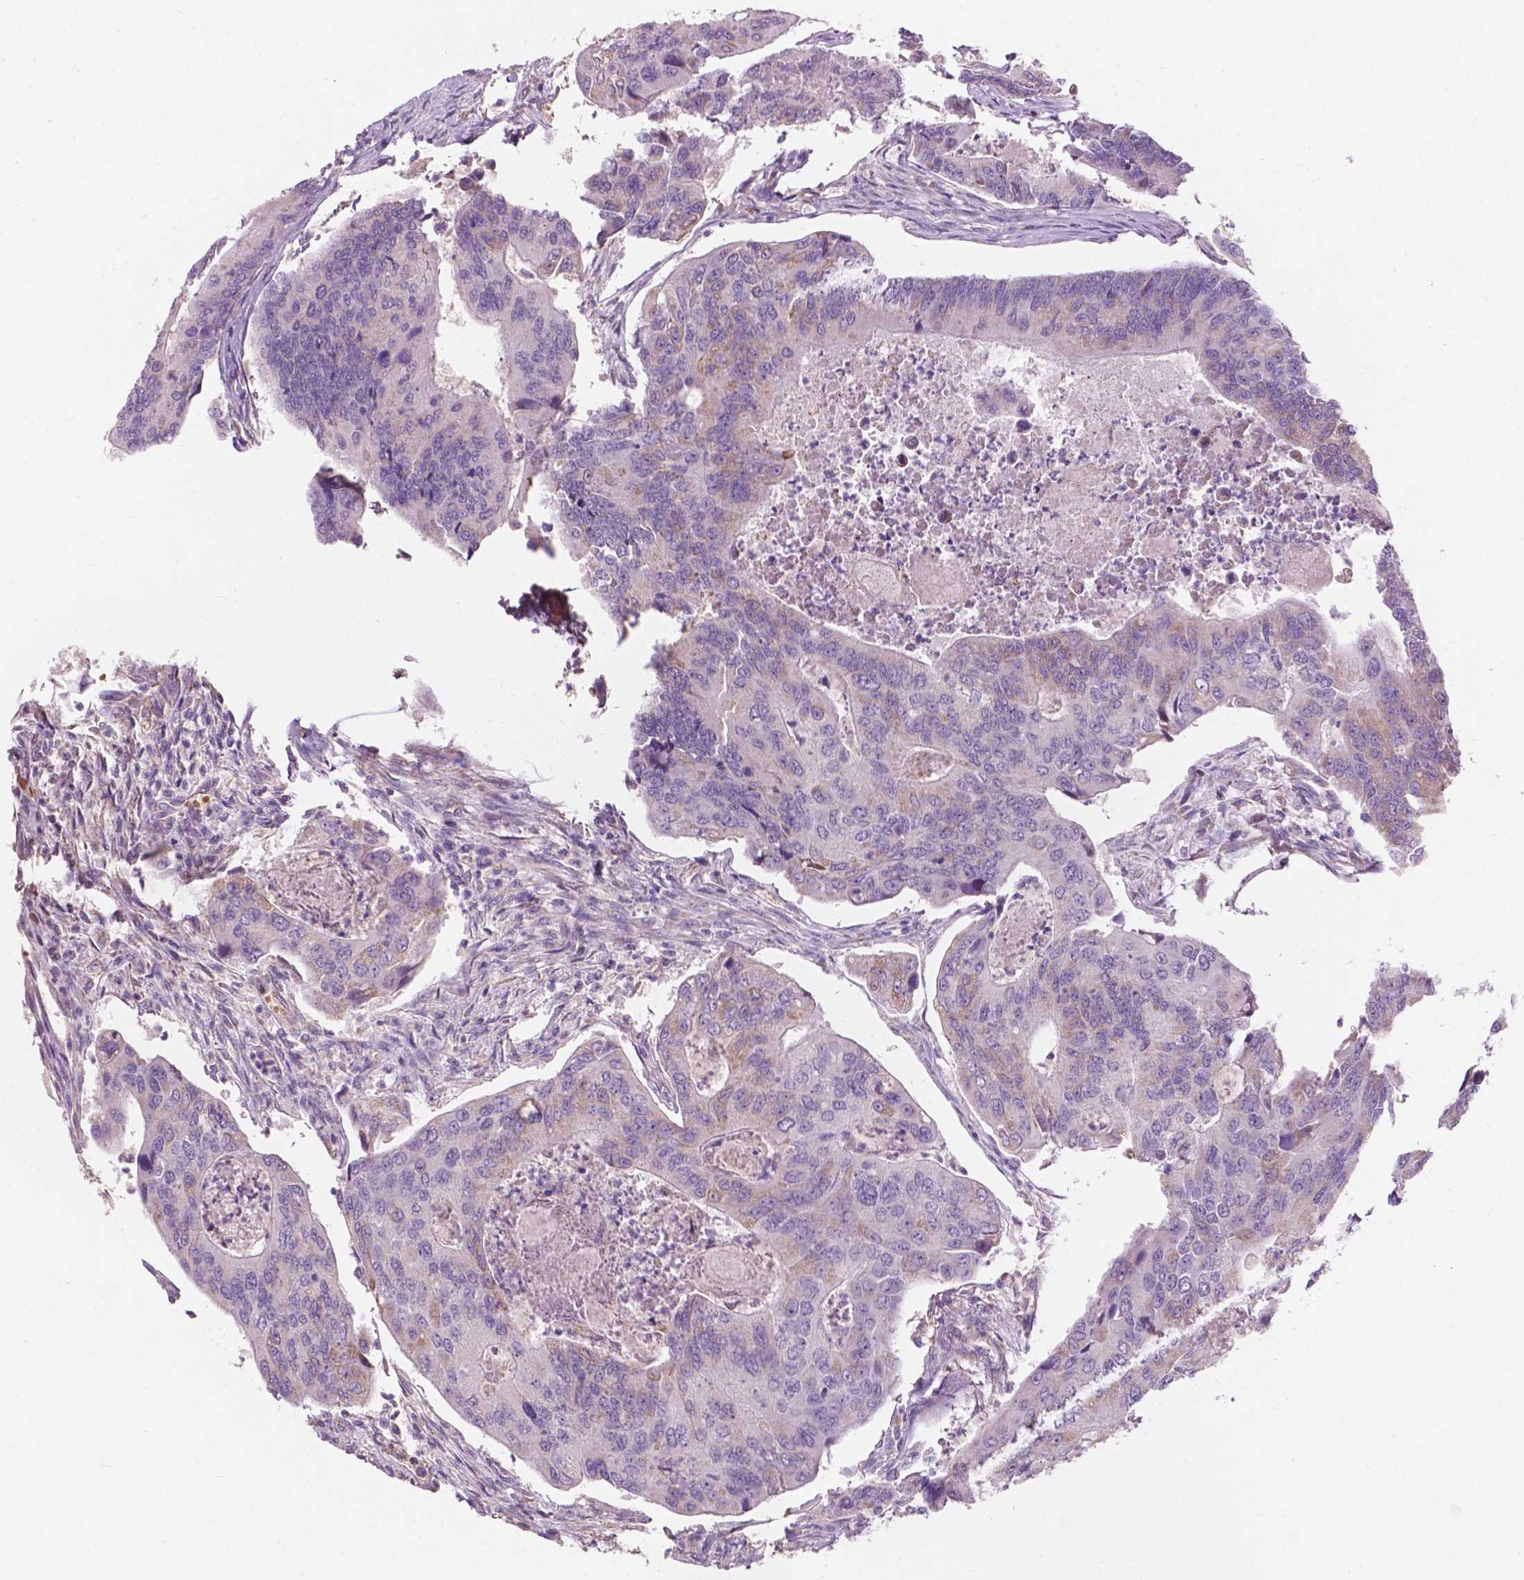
{"staining": {"intensity": "weak", "quantity": "<25%", "location": "cytoplasmic/membranous"}, "tissue": "colorectal cancer", "cell_type": "Tumor cells", "image_type": "cancer", "snomed": [{"axis": "morphology", "description": "Adenocarcinoma, NOS"}, {"axis": "topography", "description": "Colon"}], "caption": "This is an immunohistochemistry (IHC) micrograph of human colorectal cancer (adenocarcinoma). There is no expression in tumor cells.", "gene": "NDUFS1", "patient": {"sex": "female", "age": 67}}